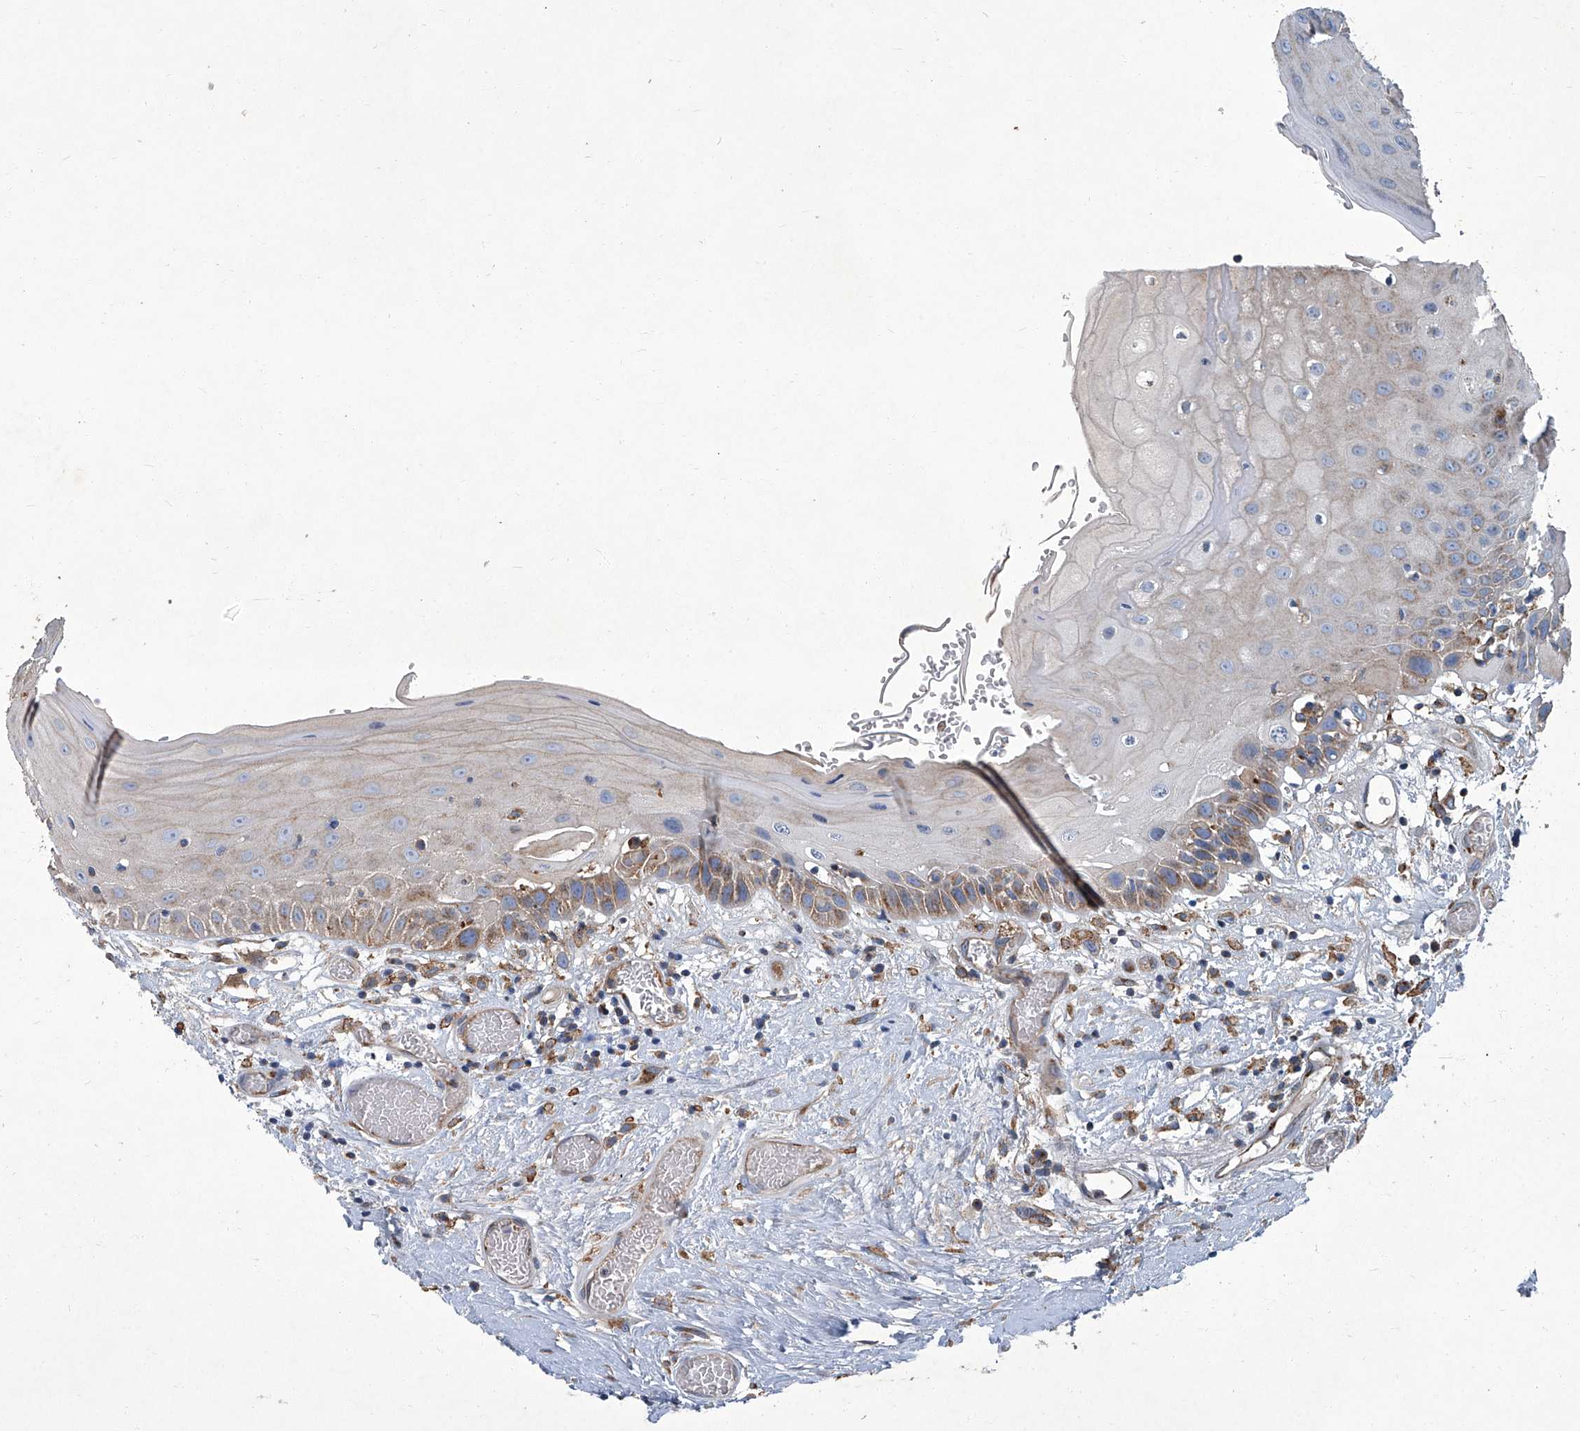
{"staining": {"intensity": "weak", "quantity": "25%-75%", "location": "cytoplasmic/membranous"}, "tissue": "oral mucosa", "cell_type": "Squamous epithelial cells", "image_type": "normal", "snomed": [{"axis": "morphology", "description": "Normal tissue, NOS"}, {"axis": "topography", "description": "Oral tissue"}], "caption": "Weak cytoplasmic/membranous protein staining is seen in about 25%-75% of squamous epithelial cells in oral mucosa.", "gene": "PIGH", "patient": {"sex": "female", "age": 76}}